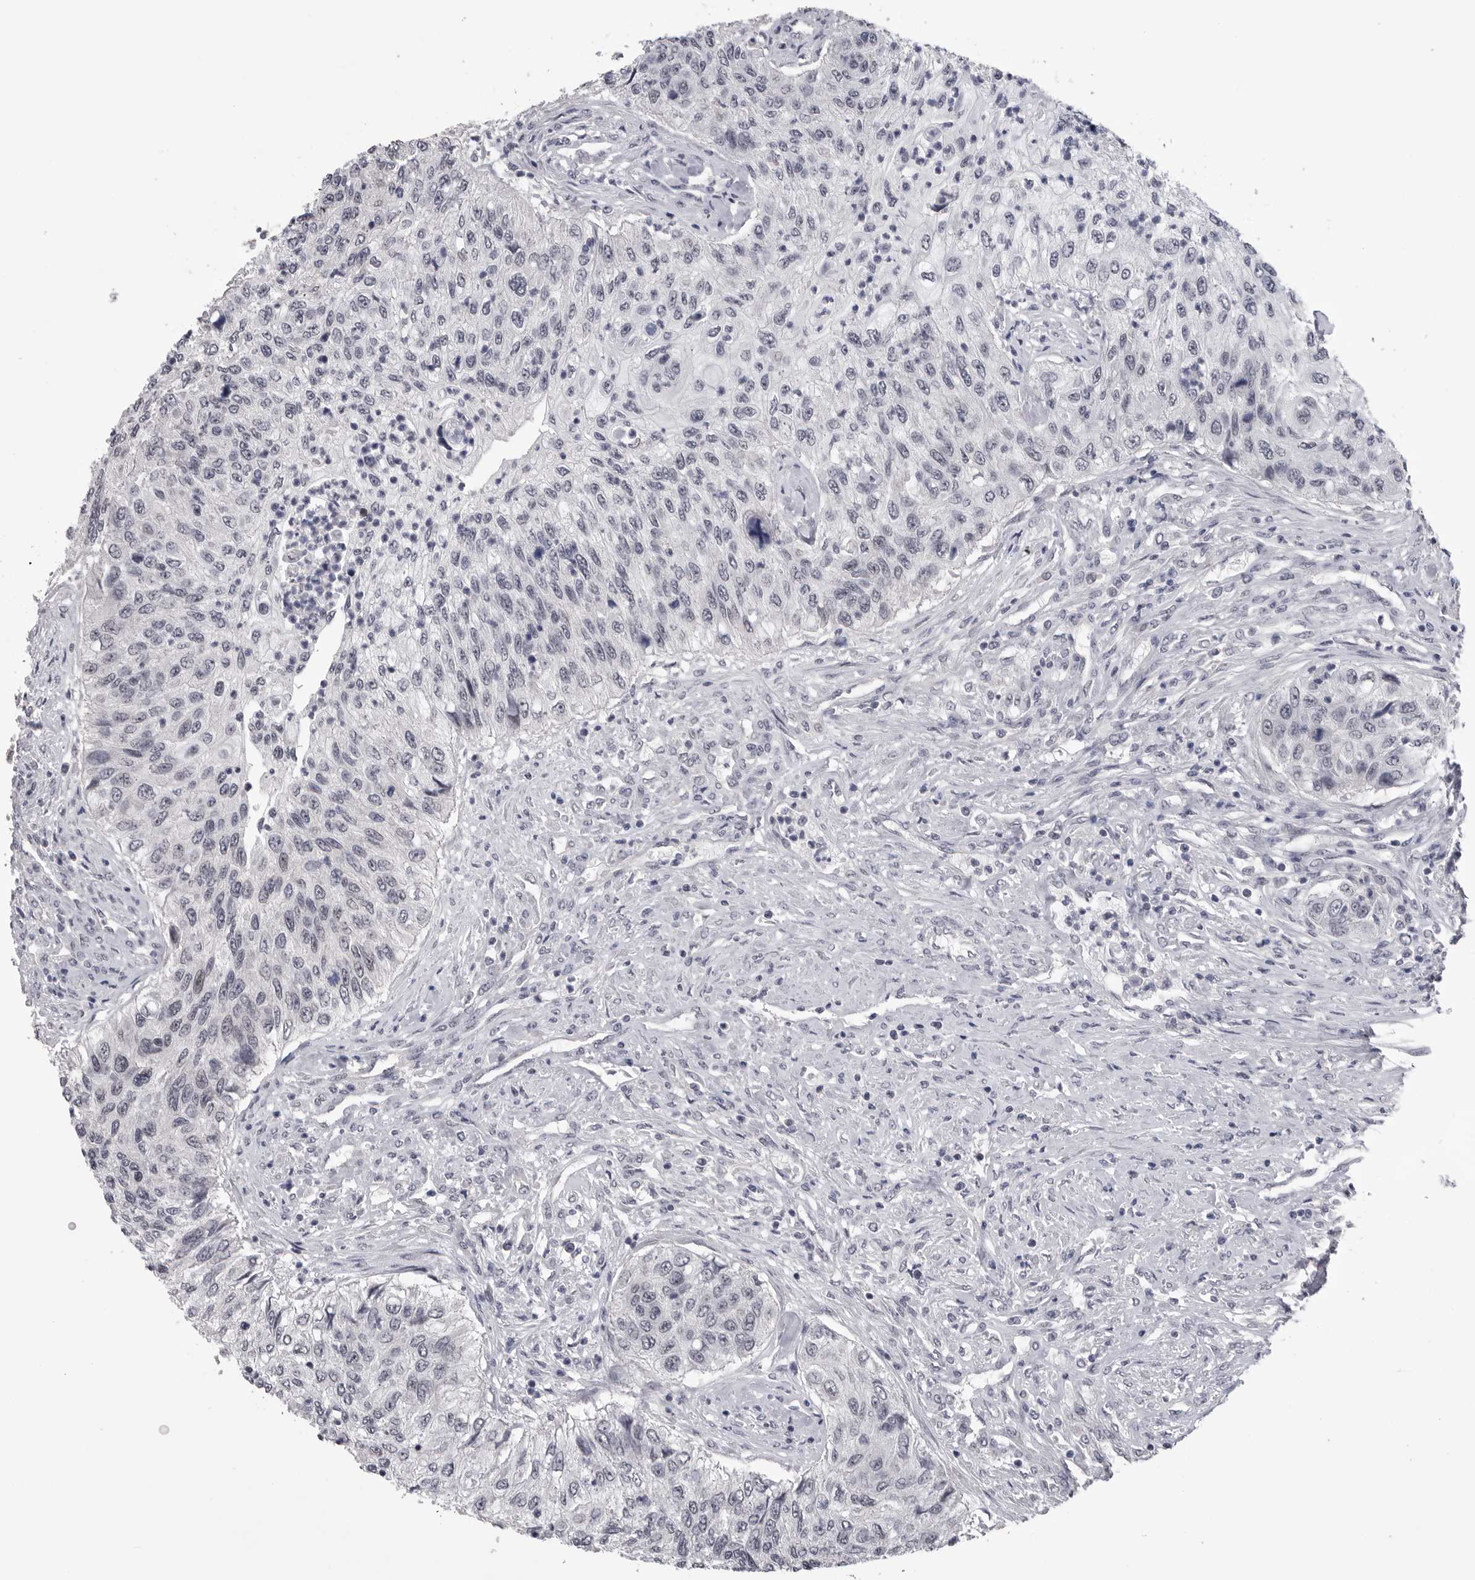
{"staining": {"intensity": "negative", "quantity": "none", "location": "none"}, "tissue": "urothelial cancer", "cell_type": "Tumor cells", "image_type": "cancer", "snomed": [{"axis": "morphology", "description": "Urothelial carcinoma, High grade"}, {"axis": "topography", "description": "Urinary bladder"}], "caption": "A high-resolution micrograph shows immunohistochemistry (IHC) staining of high-grade urothelial carcinoma, which shows no significant positivity in tumor cells.", "gene": "DLG2", "patient": {"sex": "female", "age": 60}}